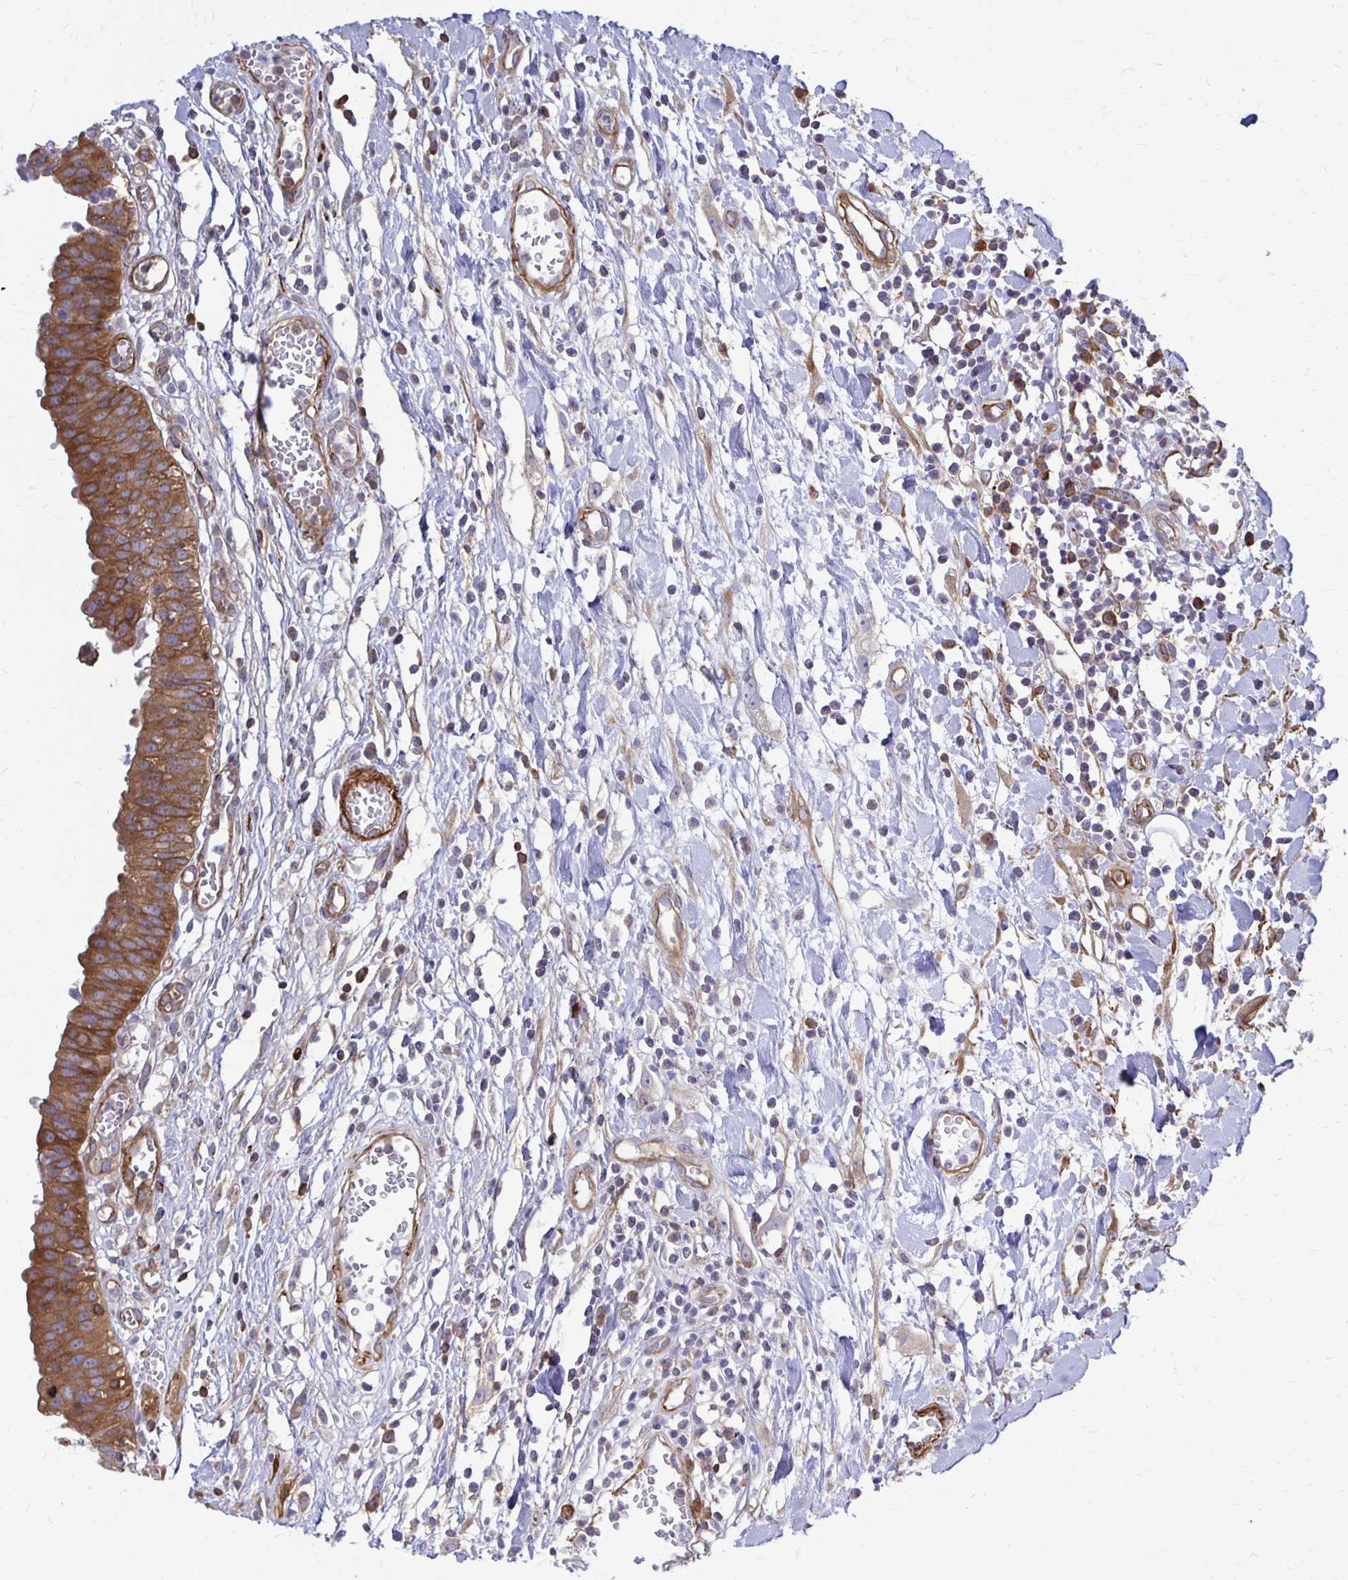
{"staining": {"intensity": "moderate", "quantity": "25%-75%", "location": "cytoplasmic/membranous"}, "tissue": "urinary bladder", "cell_type": "Urothelial cells", "image_type": "normal", "snomed": [{"axis": "morphology", "description": "Normal tissue, NOS"}, {"axis": "topography", "description": "Urinary bladder"}], "caption": "Normal urinary bladder shows moderate cytoplasmic/membranous staining in approximately 25%-75% of urothelial cells The protein of interest is shown in brown color, while the nuclei are stained blue..", "gene": "CTPS1", "patient": {"sex": "male", "age": 64}}